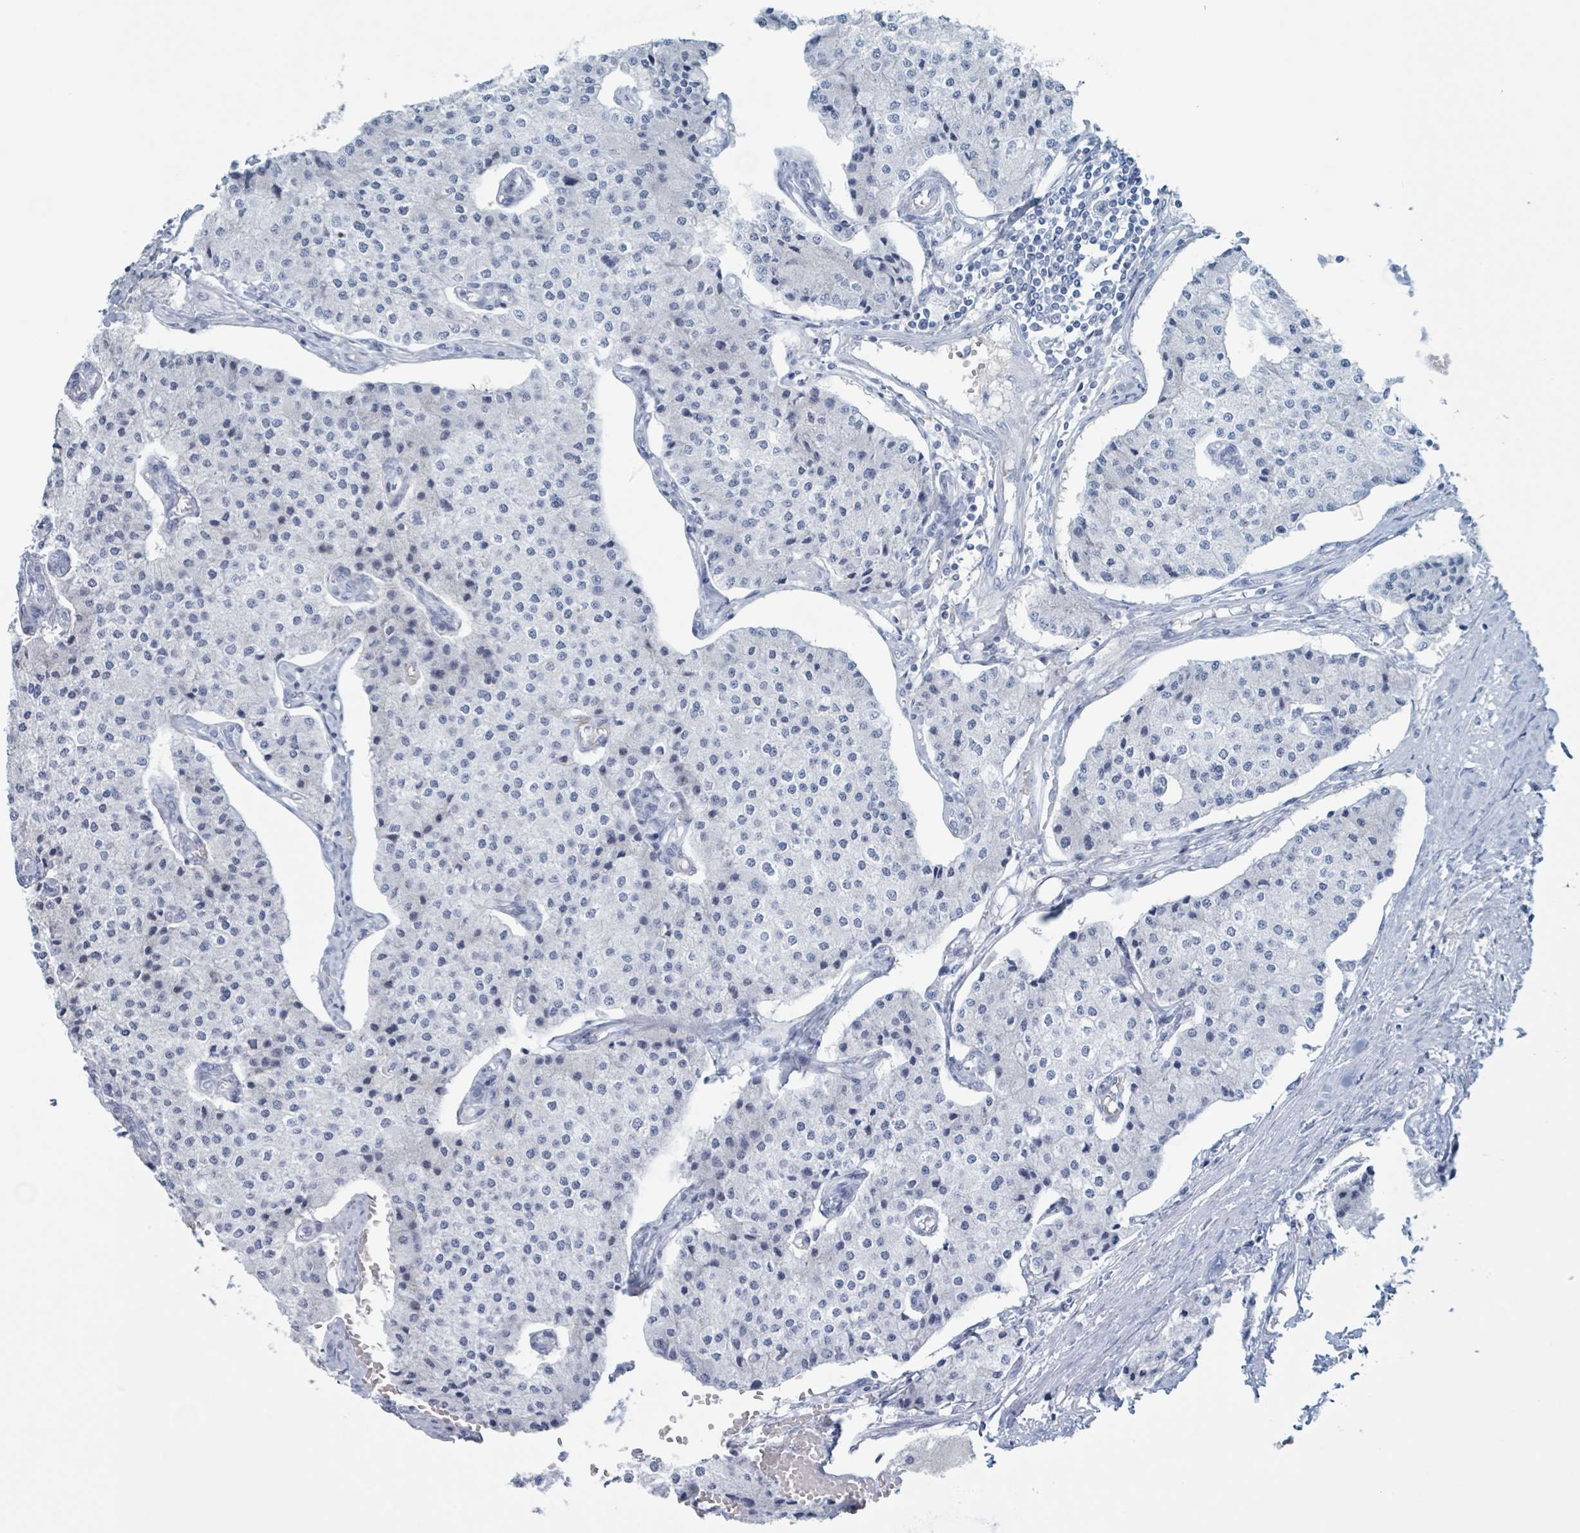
{"staining": {"intensity": "negative", "quantity": "none", "location": "none"}, "tissue": "carcinoid", "cell_type": "Tumor cells", "image_type": "cancer", "snomed": [{"axis": "morphology", "description": "Carcinoid, malignant, NOS"}, {"axis": "topography", "description": "Colon"}], "caption": "There is no significant positivity in tumor cells of carcinoid. The staining is performed using DAB (3,3'-diaminobenzidine) brown chromogen with nuclei counter-stained in using hematoxylin.", "gene": "KLK4", "patient": {"sex": "female", "age": 52}}